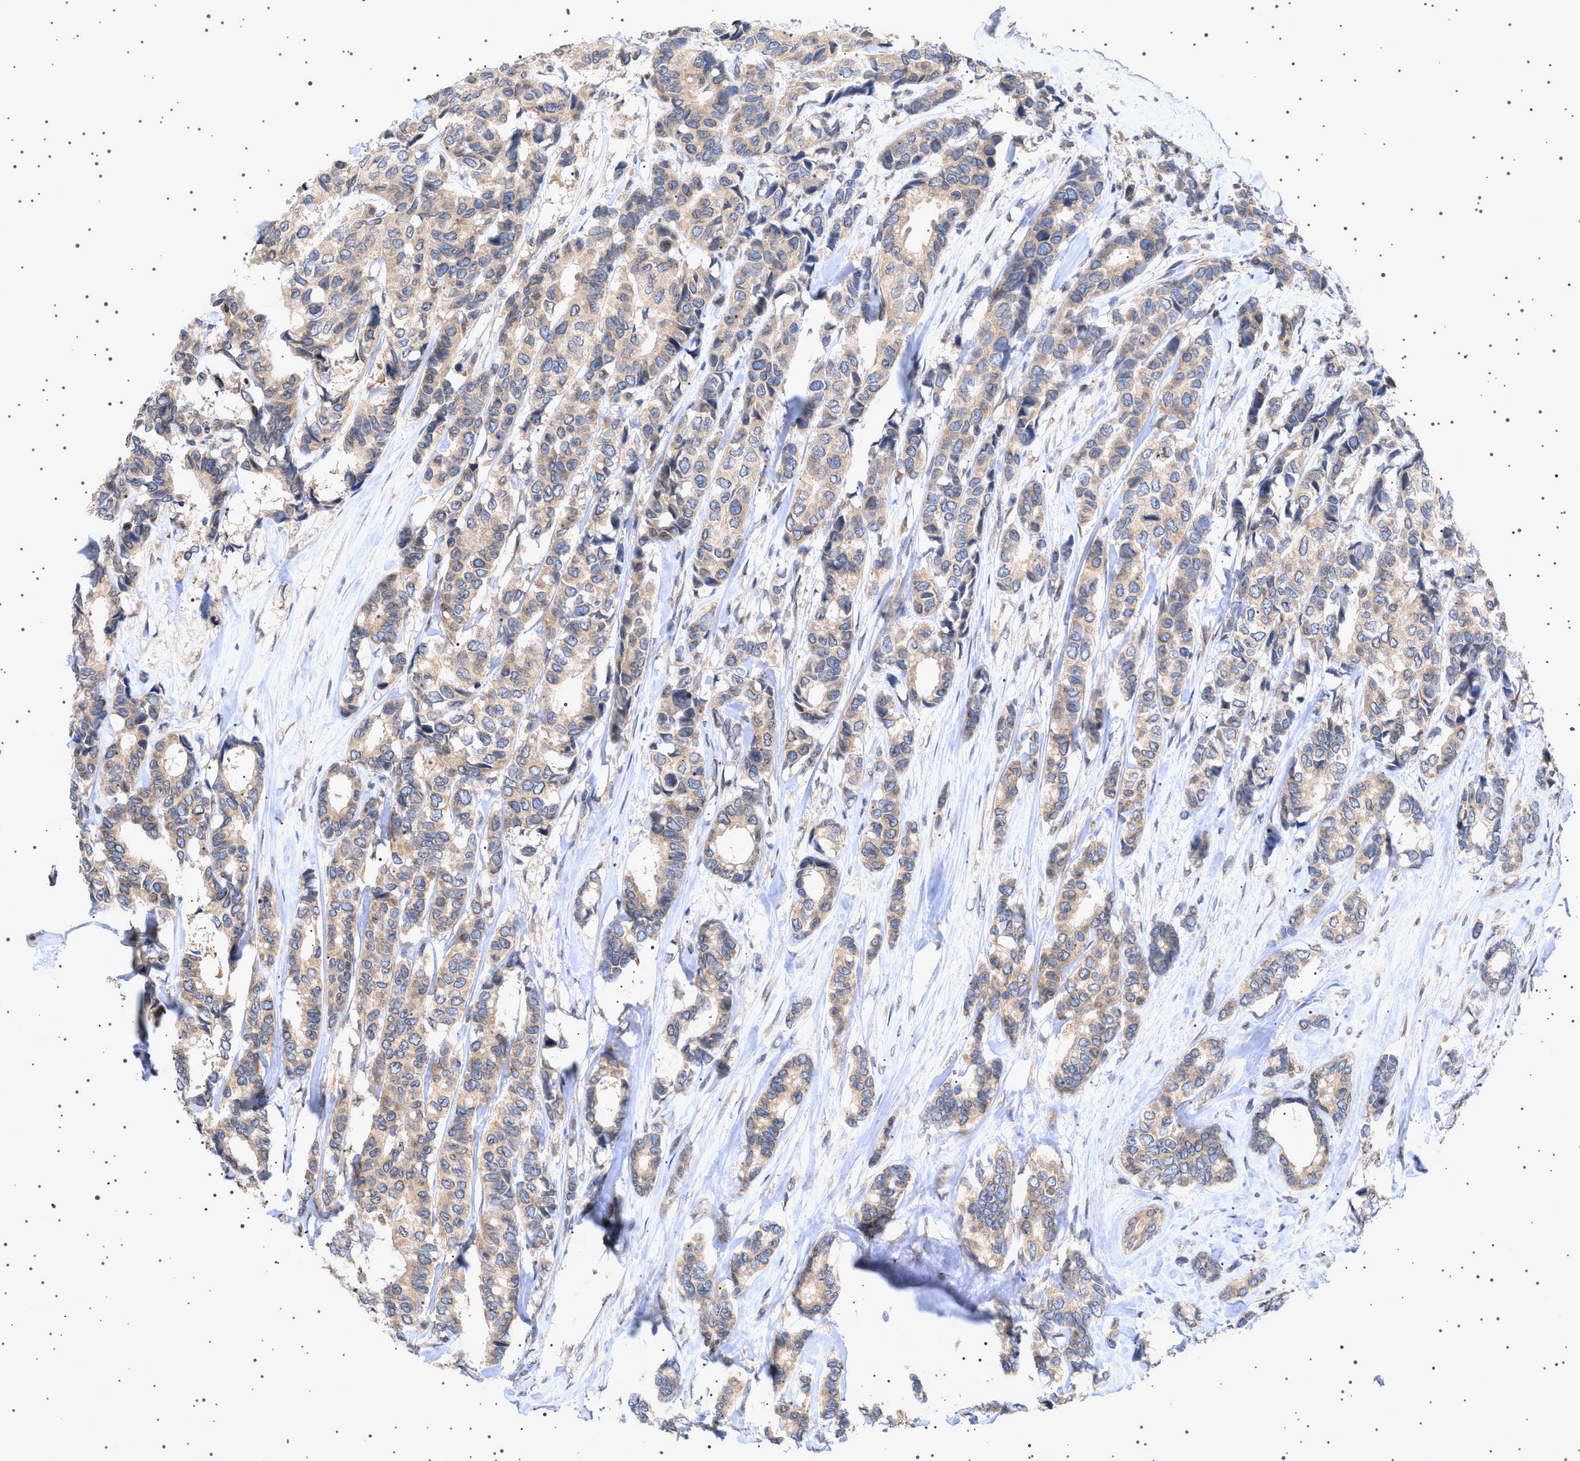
{"staining": {"intensity": "weak", "quantity": ">75%", "location": "cytoplasmic/membranous"}, "tissue": "breast cancer", "cell_type": "Tumor cells", "image_type": "cancer", "snomed": [{"axis": "morphology", "description": "Duct carcinoma"}, {"axis": "topography", "description": "Breast"}], "caption": "DAB immunohistochemical staining of human infiltrating ductal carcinoma (breast) displays weak cytoplasmic/membranous protein staining in approximately >75% of tumor cells.", "gene": "NUP93", "patient": {"sex": "female", "age": 87}}